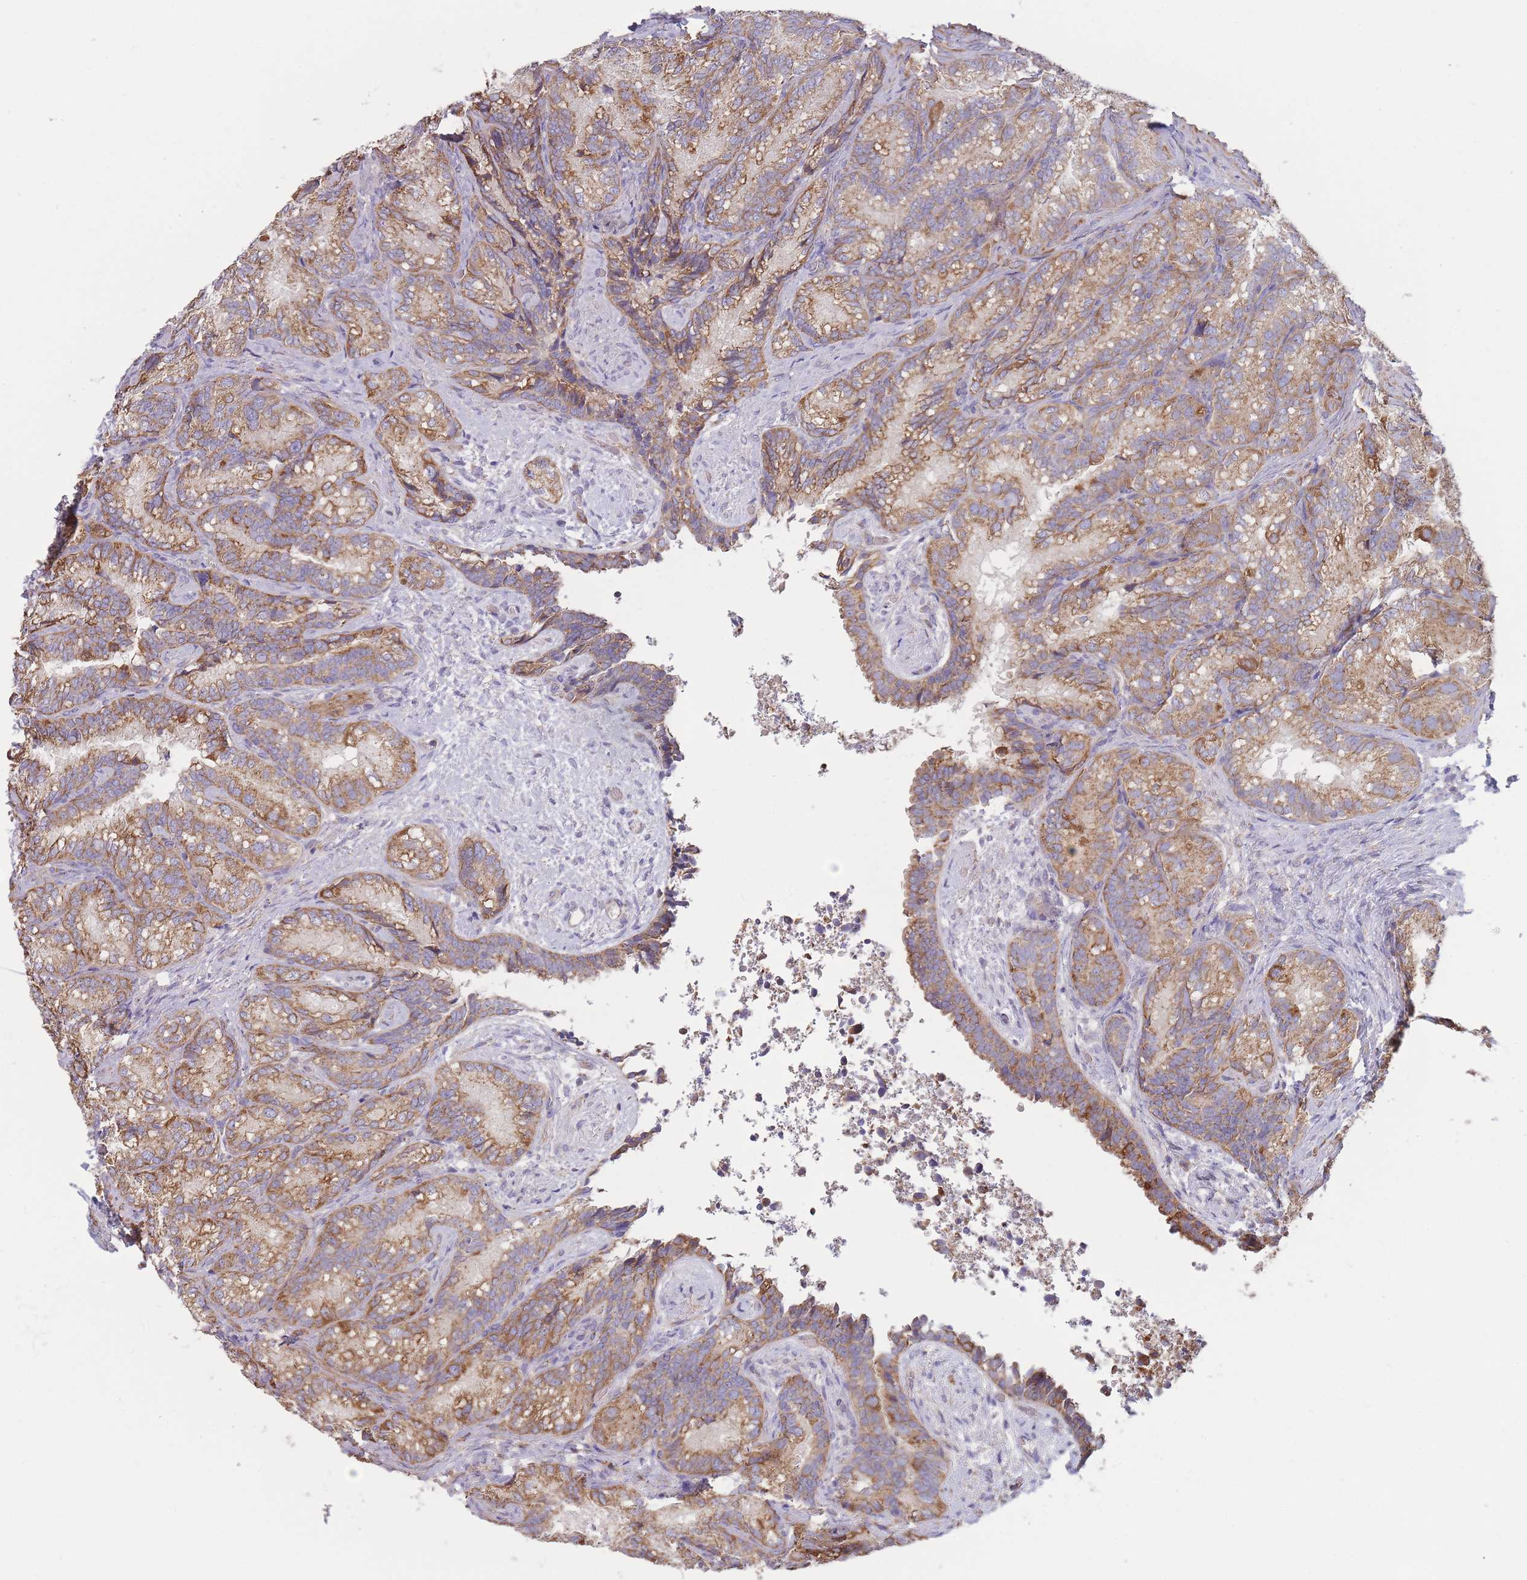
{"staining": {"intensity": "moderate", "quantity": ">75%", "location": "cytoplasmic/membranous"}, "tissue": "seminal vesicle", "cell_type": "Glandular cells", "image_type": "normal", "snomed": [{"axis": "morphology", "description": "Normal tissue, NOS"}, {"axis": "topography", "description": "Seminal veicle"}], "caption": "Immunohistochemistry (DAB) staining of unremarkable human seminal vesicle shows moderate cytoplasmic/membranous protein expression in approximately >75% of glandular cells.", "gene": "KIF16B", "patient": {"sex": "male", "age": 58}}